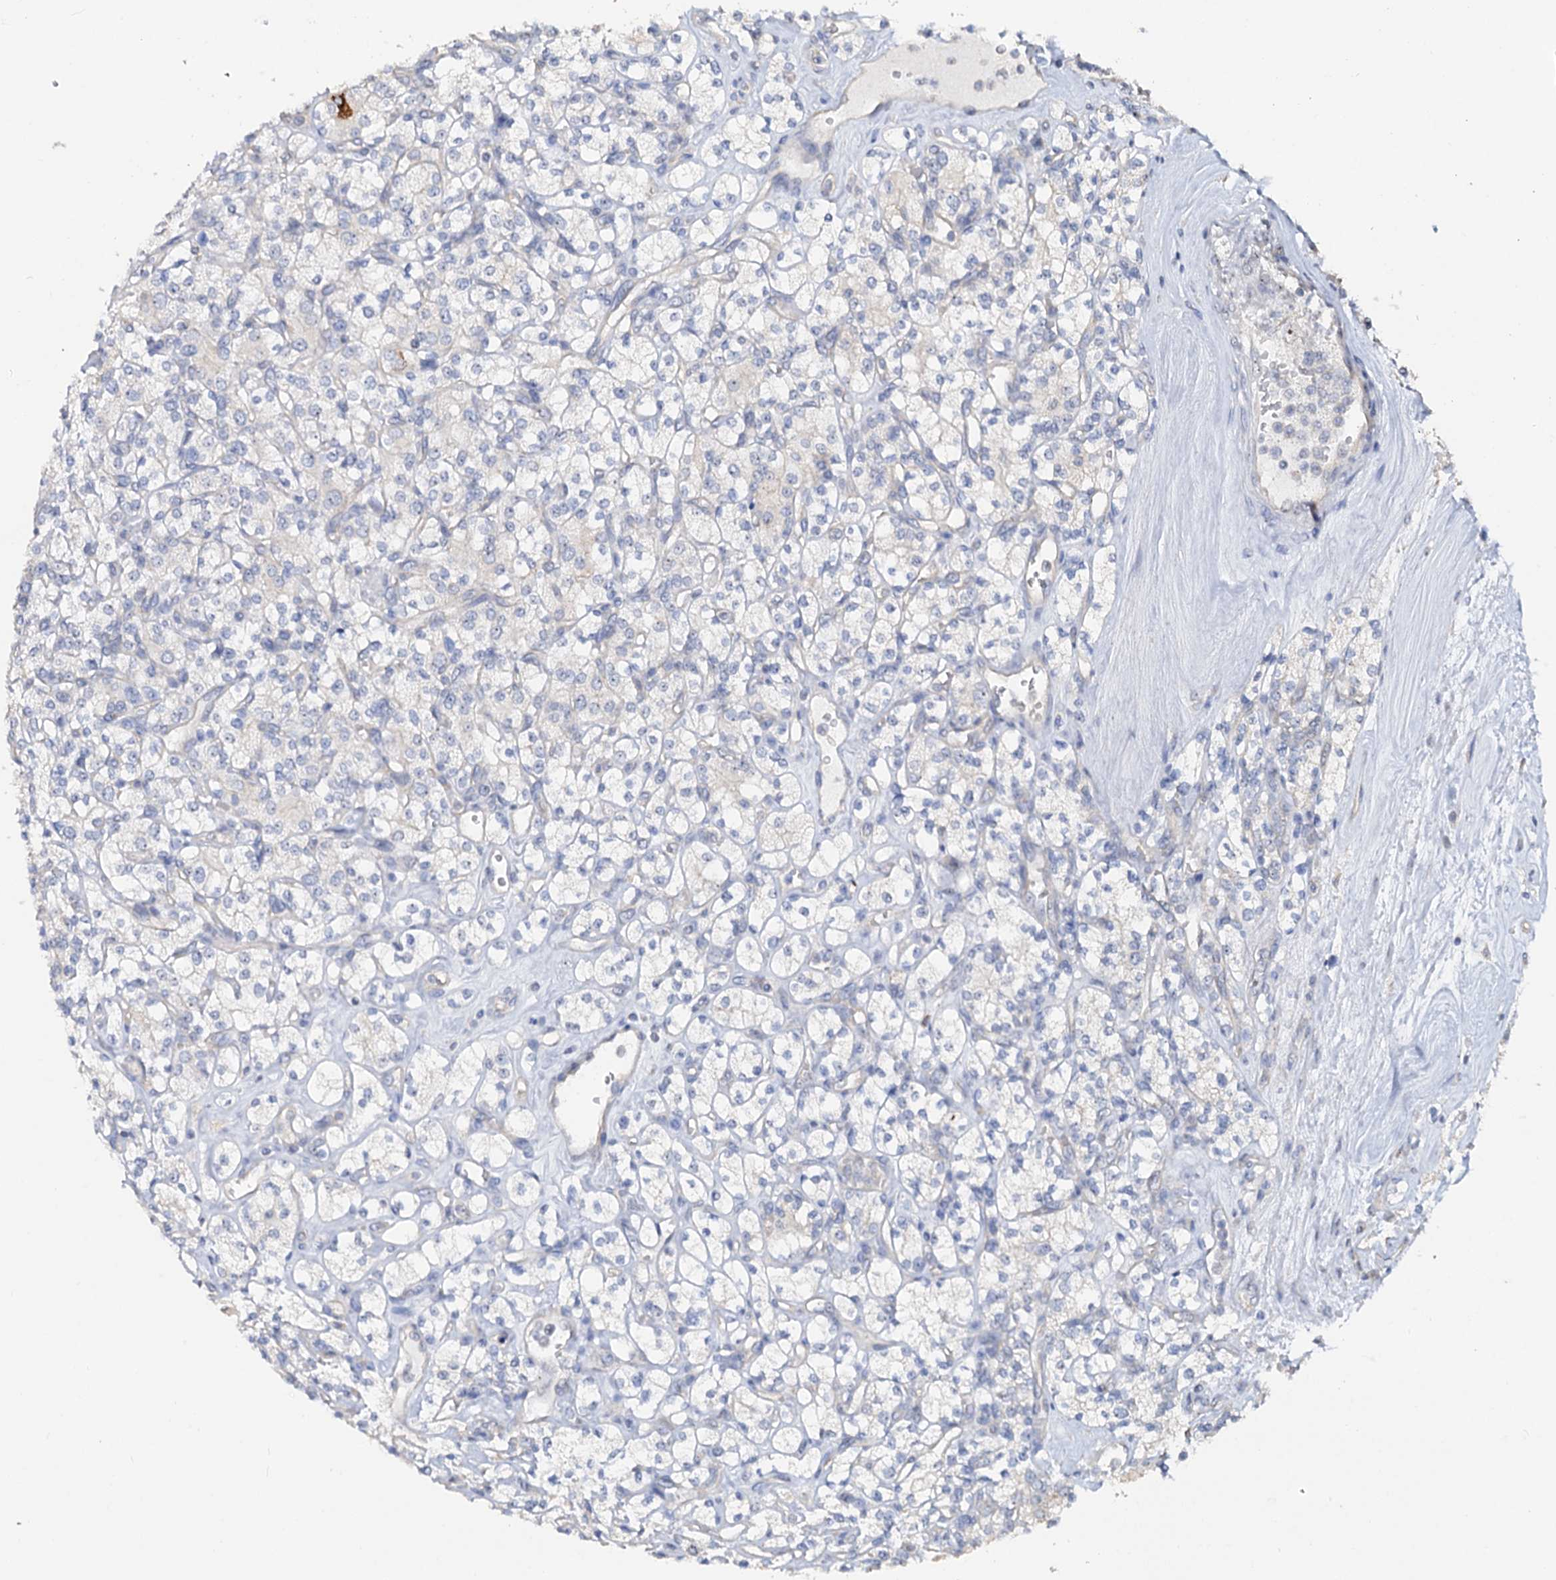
{"staining": {"intensity": "negative", "quantity": "none", "location": "none"}, "tissue": "renal cancer", "cell_type": "Tumor cells", "image_type": "cancer", "snomed": [{"axis": "morphology", "description": "Adenocarcinoma, NOS"}, {"axis": "topography", "description": "Kidney"}], "caption": "The histopathology image demonstrates no staining of tumor cells in renal cancer.", "gene": "C2CD3", "patient": {"sex": "male", "age": 77}}